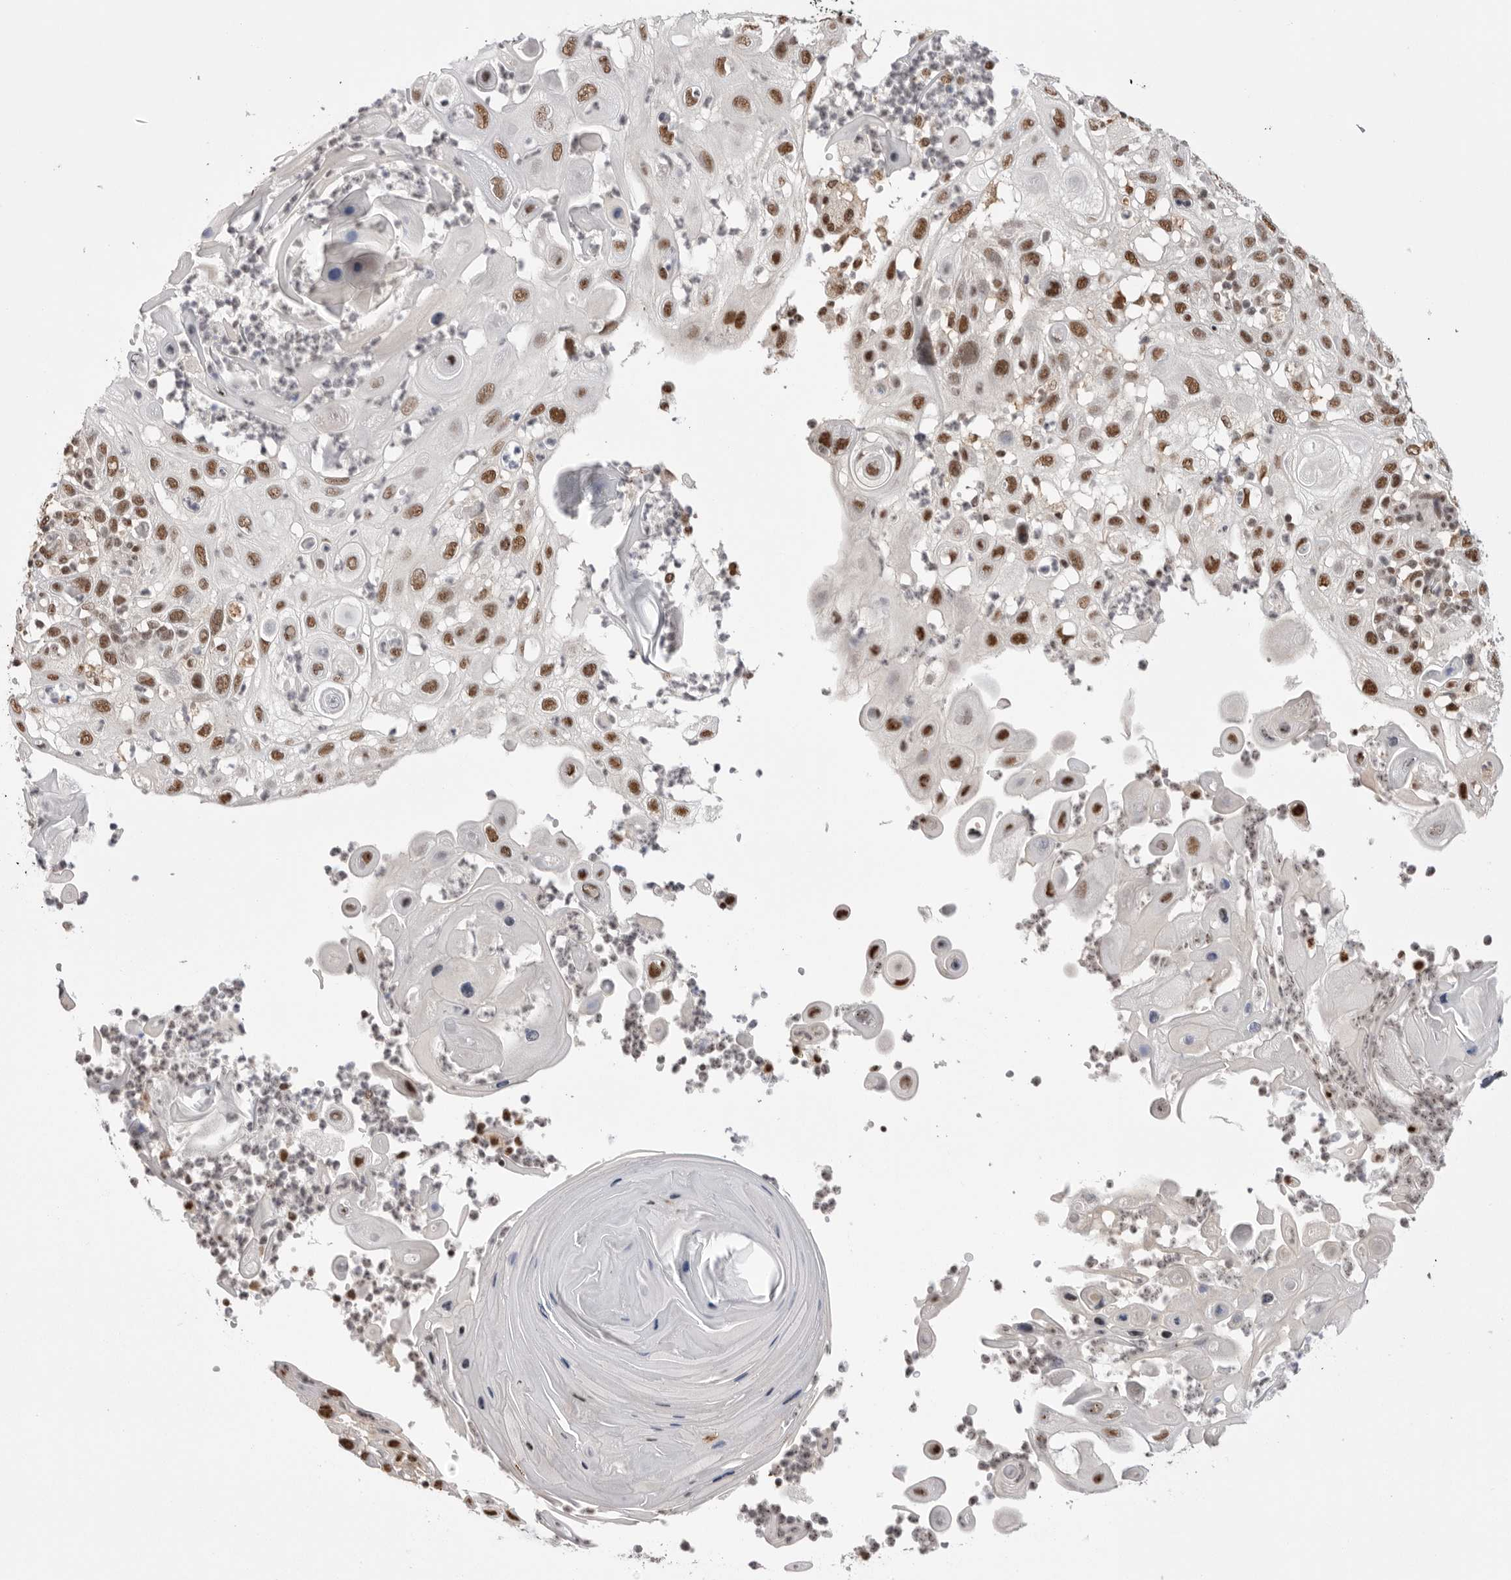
{"staining": {"intensity": "strong", "quantity": ">75%", "location": "nuclear"}, "tissue": "skin cancer", "cell_type": "Tumor cells", "image_type": "cancer", "snomed": [{"axis": "morphology", "description": "Normal tissue, NOS"}, {"axis": "morphology", "description": "Squamous cell carcinoma, NOS"}, {"axis": "topography", "description": "Skin"}], "caption": "Skin cancer (squamous cell carcinoma) was stained to show a protein in brown. There is high levels of strong nuclear staining in approximately >75% of tumor cells. Using DAB (brown) and hematoxylin (blue) stains, captured at high magnification using brightfield microscopy.", "gene": "BCLAF3", "patient": {"sex": "female", "age": 96}}